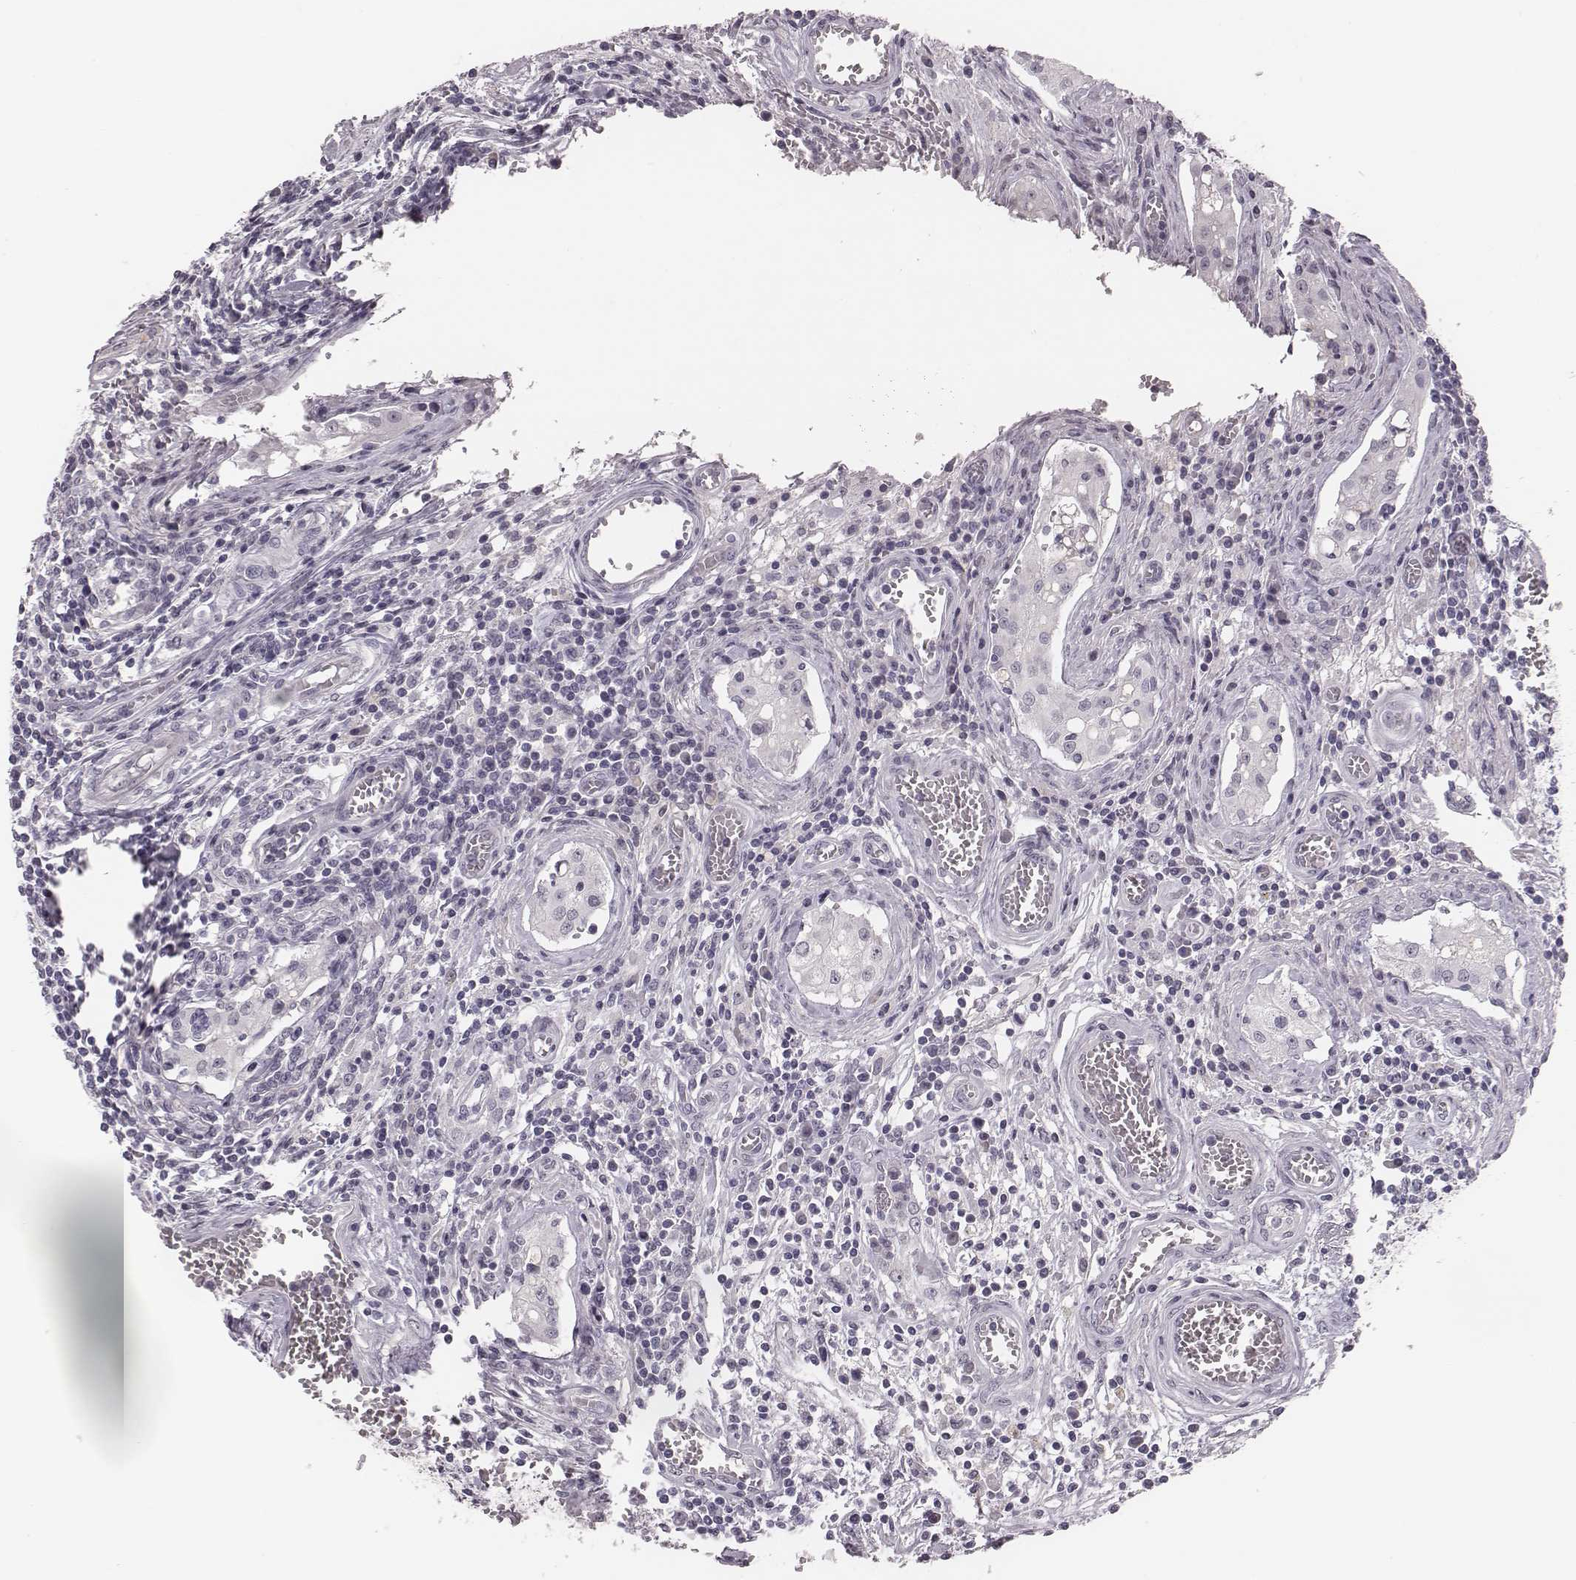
{"staining": {"intensity": "negative", "quantity": "none", "location": "none"}, "tissue": "testis cancer", "cell_type": "Tumor cells", "image_type": "cancer", "snomed": [{"axis": "morphology", "description": "Carcinoma, Embryonal, NOS"}, {"axis": "topography", "description": "Testis"}], "caption": "A photomicrograph of human embryonal carcinoma (testis) is negative for staining in tumor cells.", "gene": "CSHL1", "patient": {"sex": "male", "age": 36}}